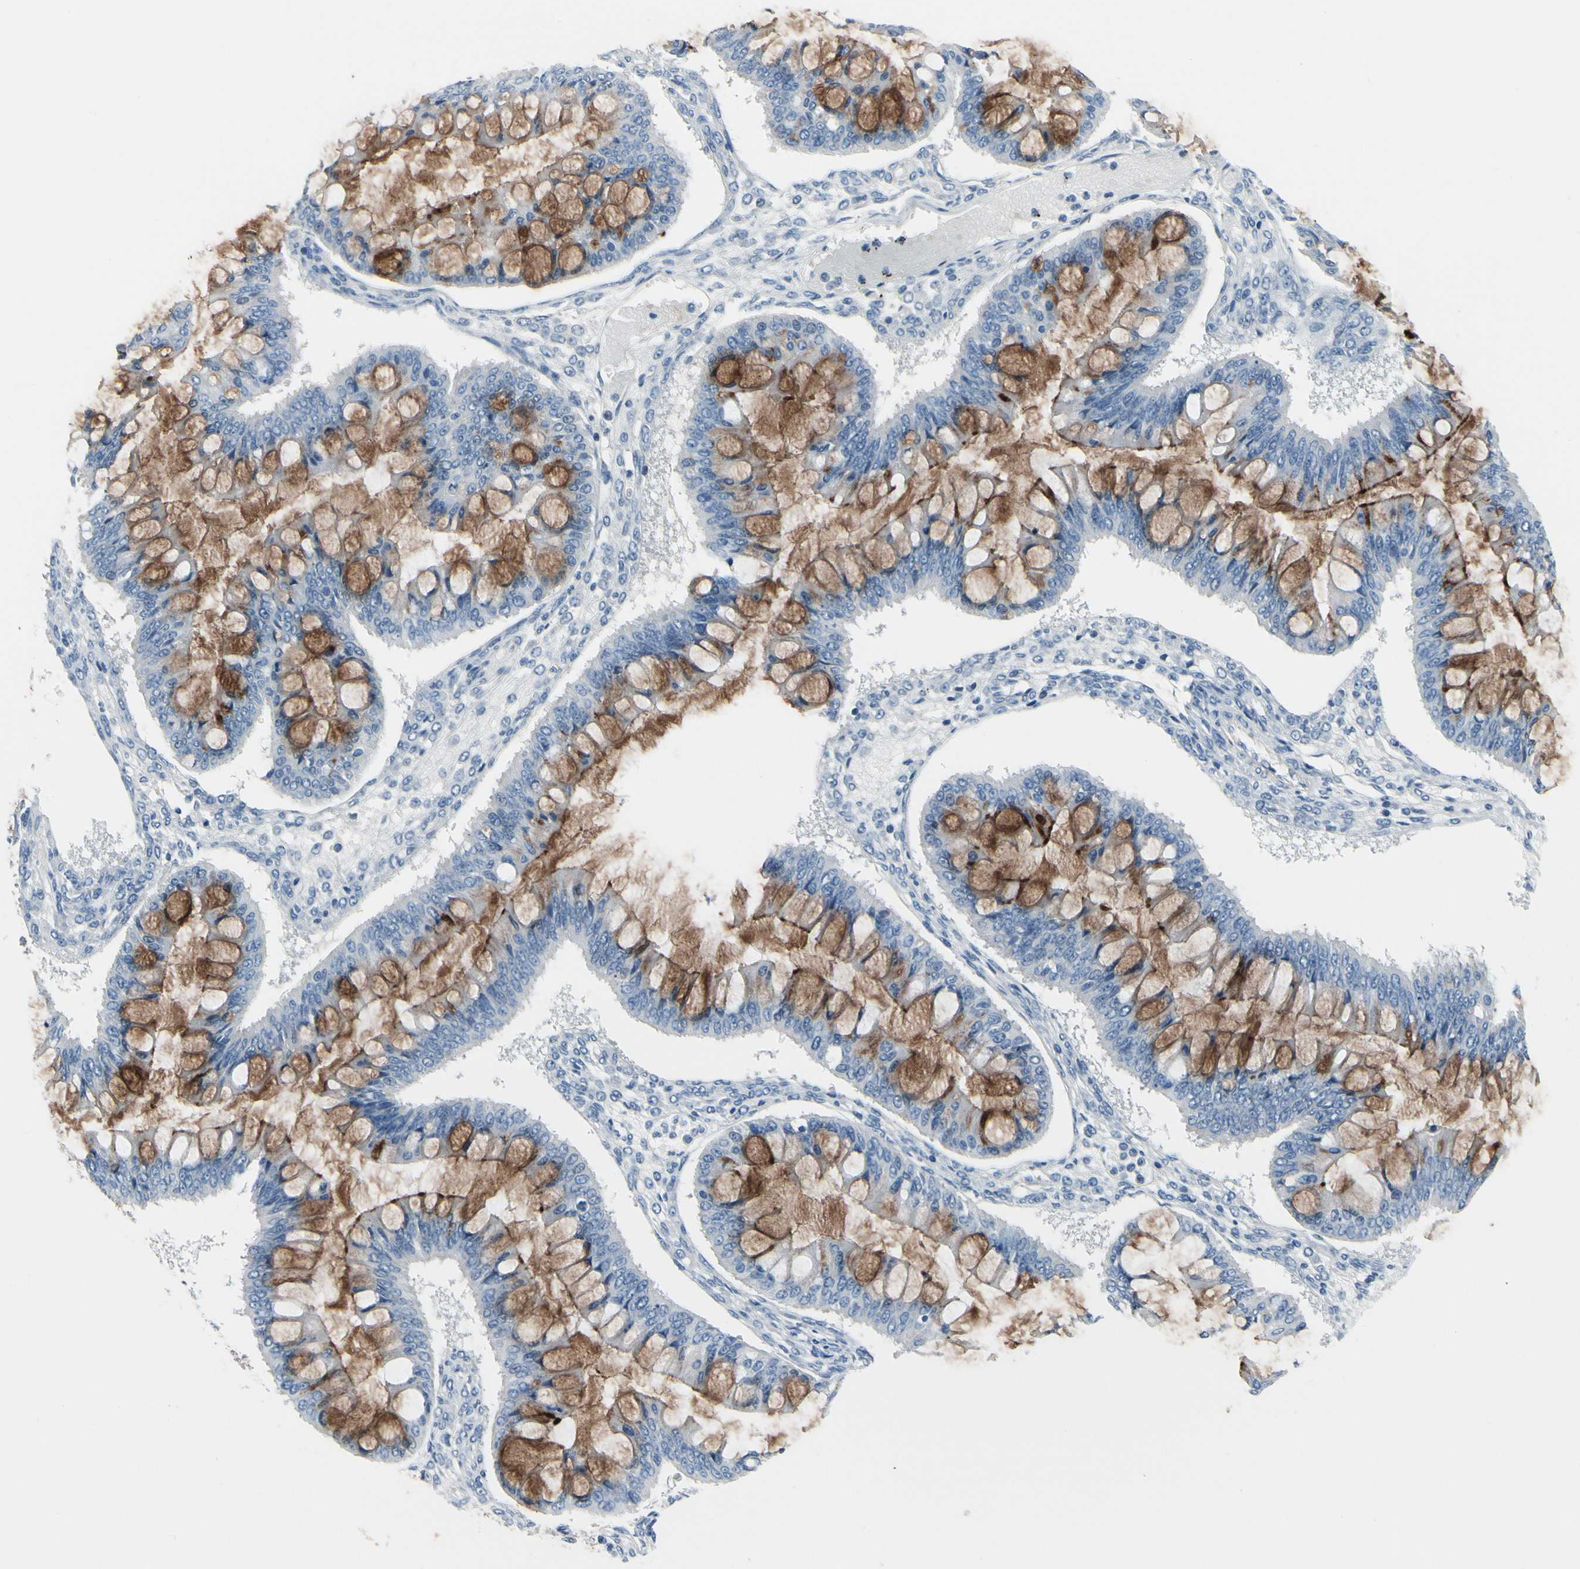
{"staining": {"intensity": "strong", "quantity": "25%-75%", "location": "cytoplasmic/membranous"}, "tissue": "ovarian cancer", "cell_type": "Tumor cells", "image_type": "cancer", "snomed": [{"axis": "morphology", "description": "Cystadenocarcinoma, mucinous, NOS"}, {"axis": "topography", "description": "Ovary"}], "caption": "A brown stain labels strong cytoplasmic/membranous positivity of a protein in human ovarian mucinous cystadenocarcinoma tumor cells.", "gene": "MUC5B", "patient": {"sex": "female", "age": 73}}